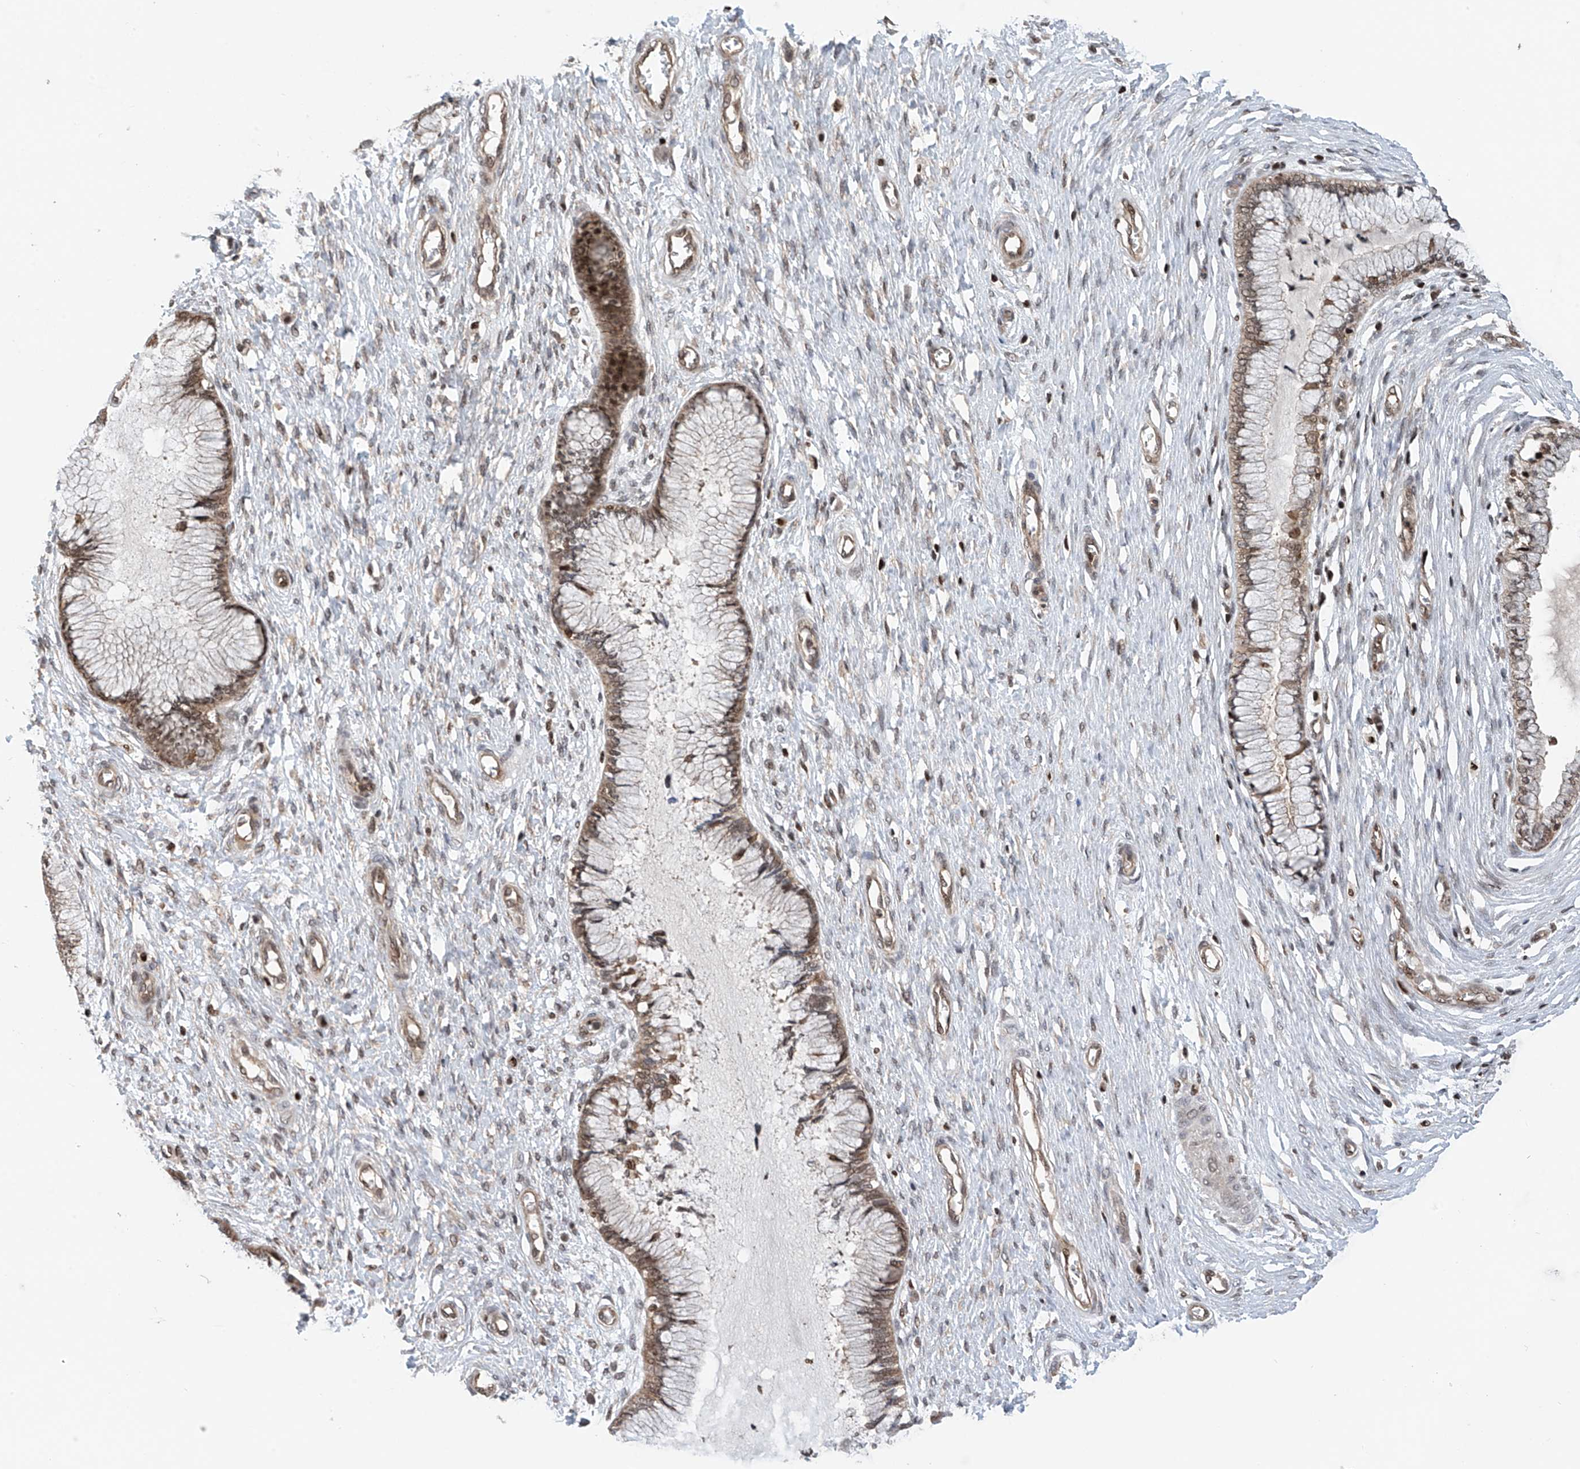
{"staining": {"intensity": "negative", "quantity": "none", "location": "none"}, "tissue": "cervix", "cell_type": "Glandular cells", "image_type": "normal", "snomed": [{"axis": "morphology", "description": "Normal tissue, NOS"}, {"axis": "topography", "description": "Cervix"}], "caption": "An immunohistochemistry image of unremarkable cervix is shown. There is no staining in glandular cells of cervix. Brightfield microscopy of IHC stained with DAB (brown) and hematoxylin (blue), captured at high magnification.", "gene": "DNAJC9", "patient": {"sex": "female", "age": 55}}